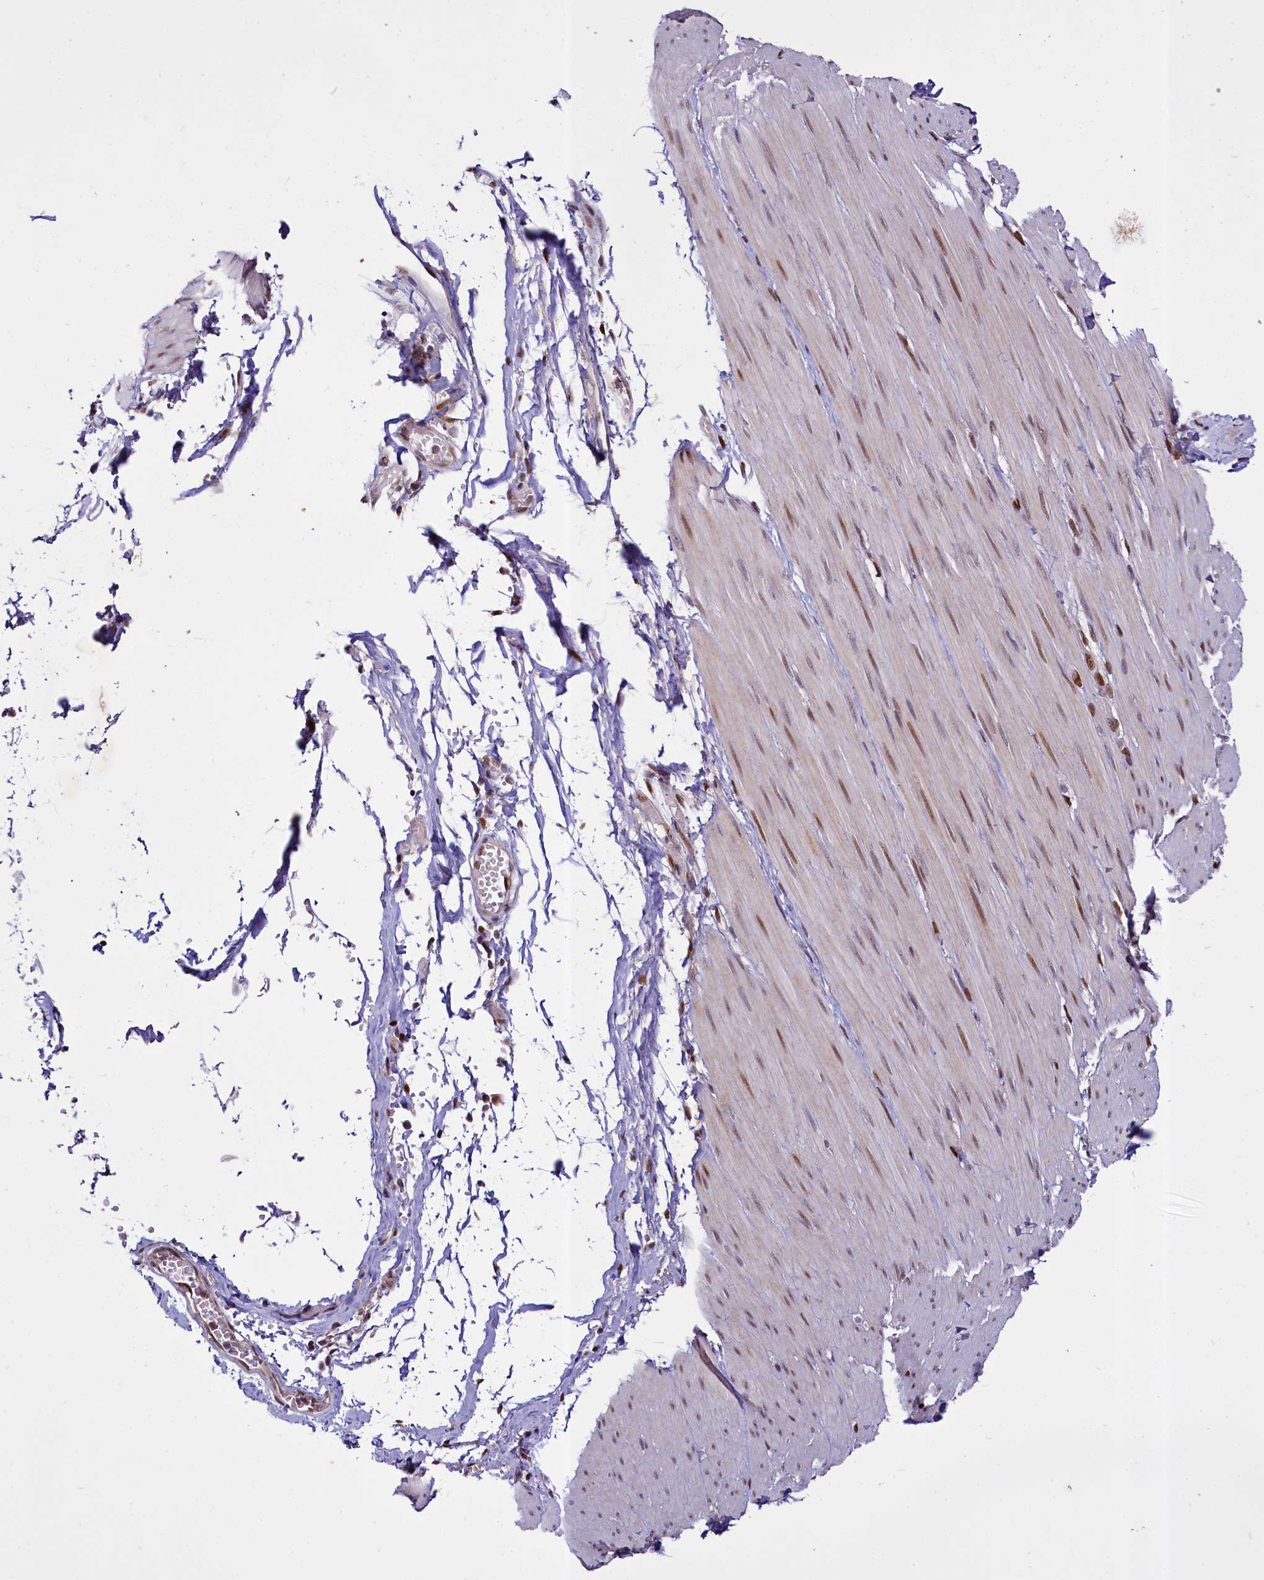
{"staining": {"intensity": "moderate", "quantity": ">75%", "location": "nuclear"}, "tissue": "smooth muscle", "cell_type": "Smooth muscle cells", "image_type": "normal", "snomed": [{"axis": "morphology", "description": "Normal tissue, NOS"}, {"axis": "morphology", "description": "Adenocarcinoma, NOS"}, {"axis": "topography", "description": "Colon"}, {"axis": "topography", "description": "Peripheral nerve tissue"}], "caption": "Smooth muscle stained with DAB (3,3'-diaminobenzidine) IHC shows medium levels of moderate nuclear positivity in approximately >75% of smooth muscle cells.", "gene": "MAML2", "patient": {"sex": "male", "age": 14}}